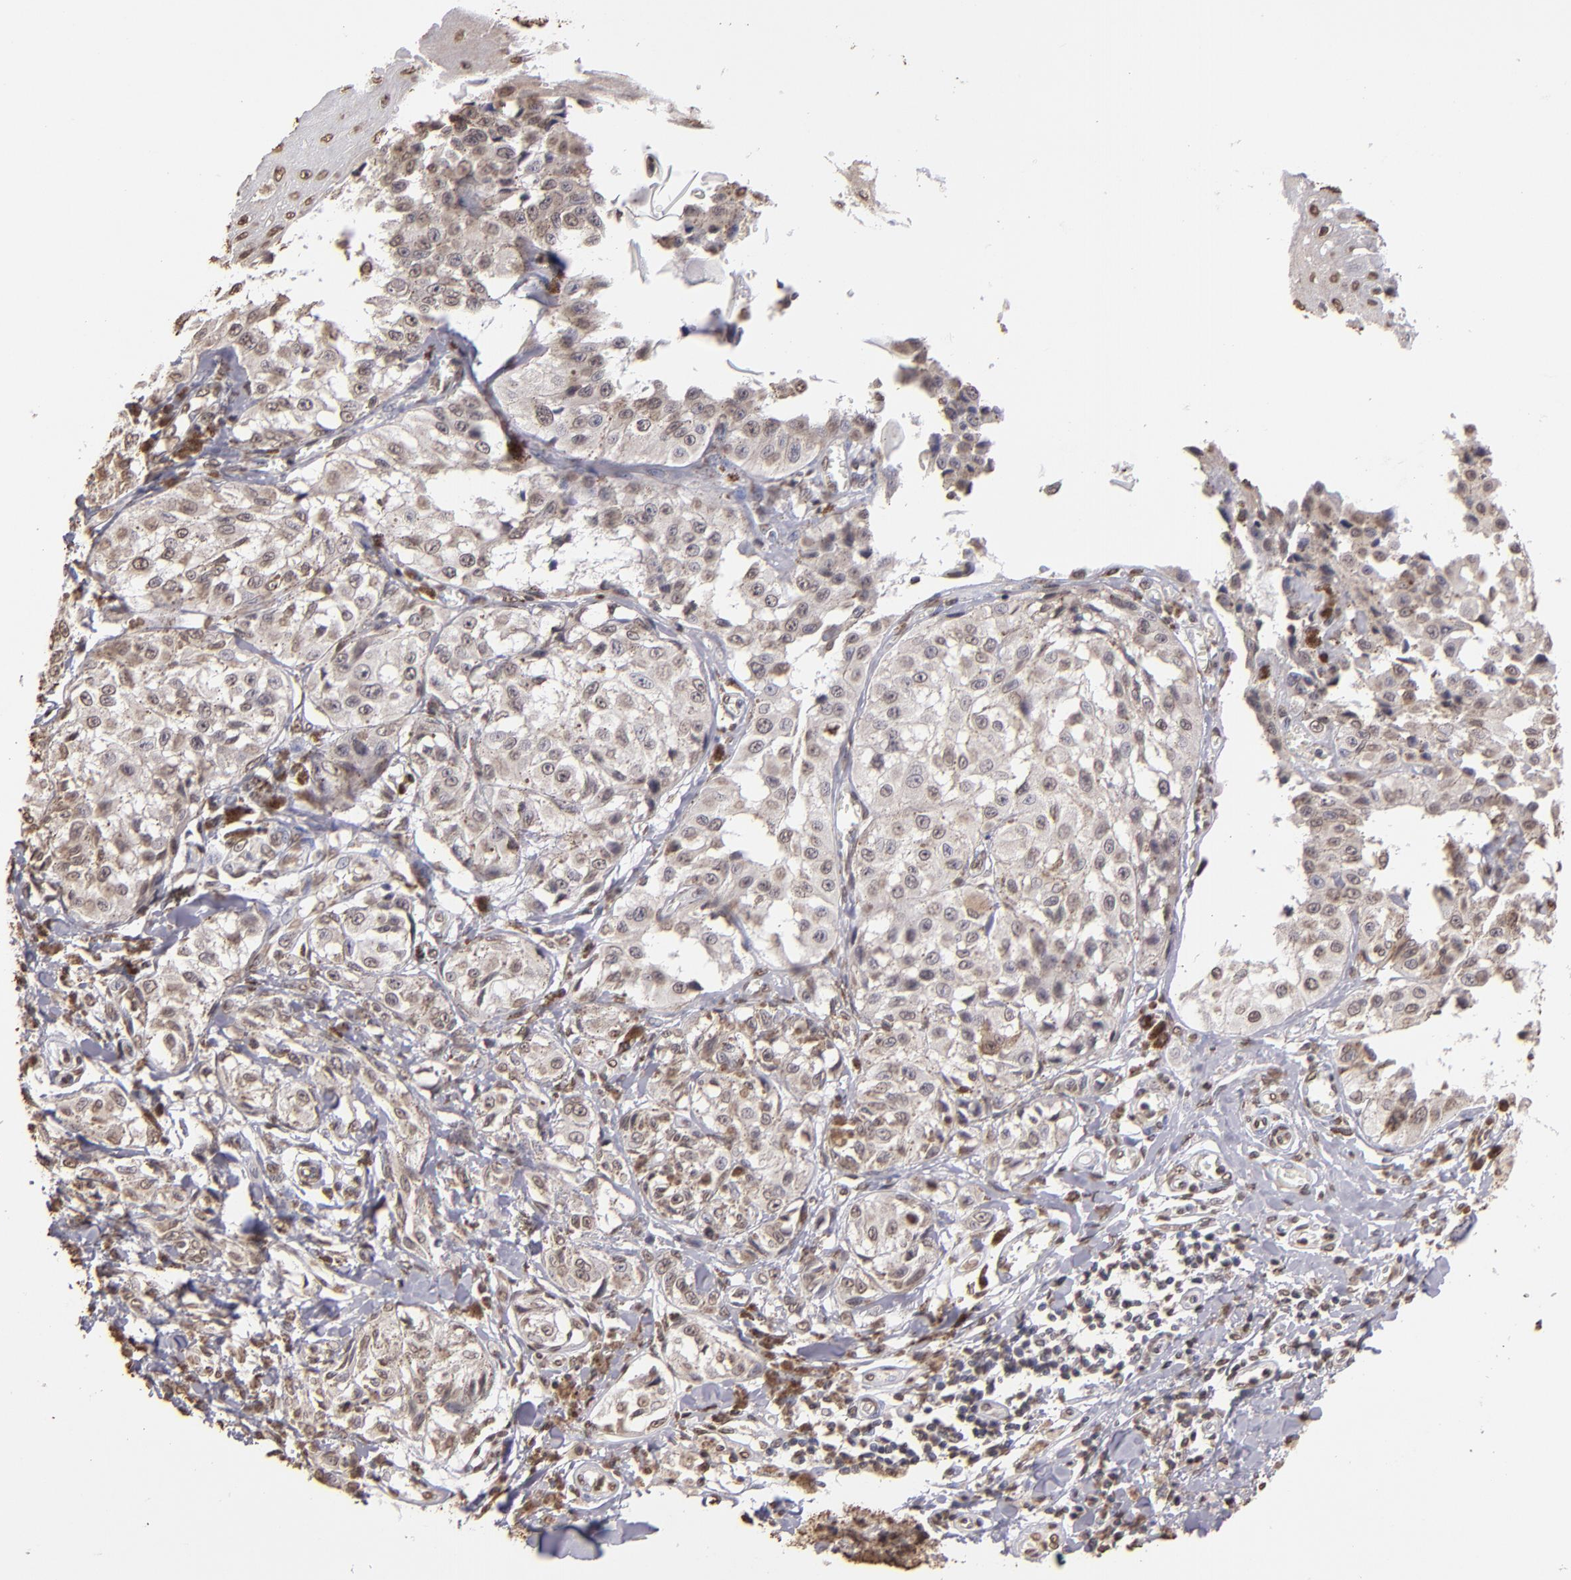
{"staining": {"intensity": "weak", "quantity": "<25%", "location": "cytoplasmic/membranous,nuclear"}, "tissue": "melanoma", "cell_type": "Tumor cells", "image_type": "cancer", "snomed": [{"axis": "morphology", "description": "Malignant melanoma, NOS"}, {"axis": "topography", "description": "Skin"}], "caption": "This is an immunohistochemistry (IHC) image of melanoma. There is no expression in tumor cells.", "gene": "LBX1", "patient": {"sex": "female", "age": 82}}